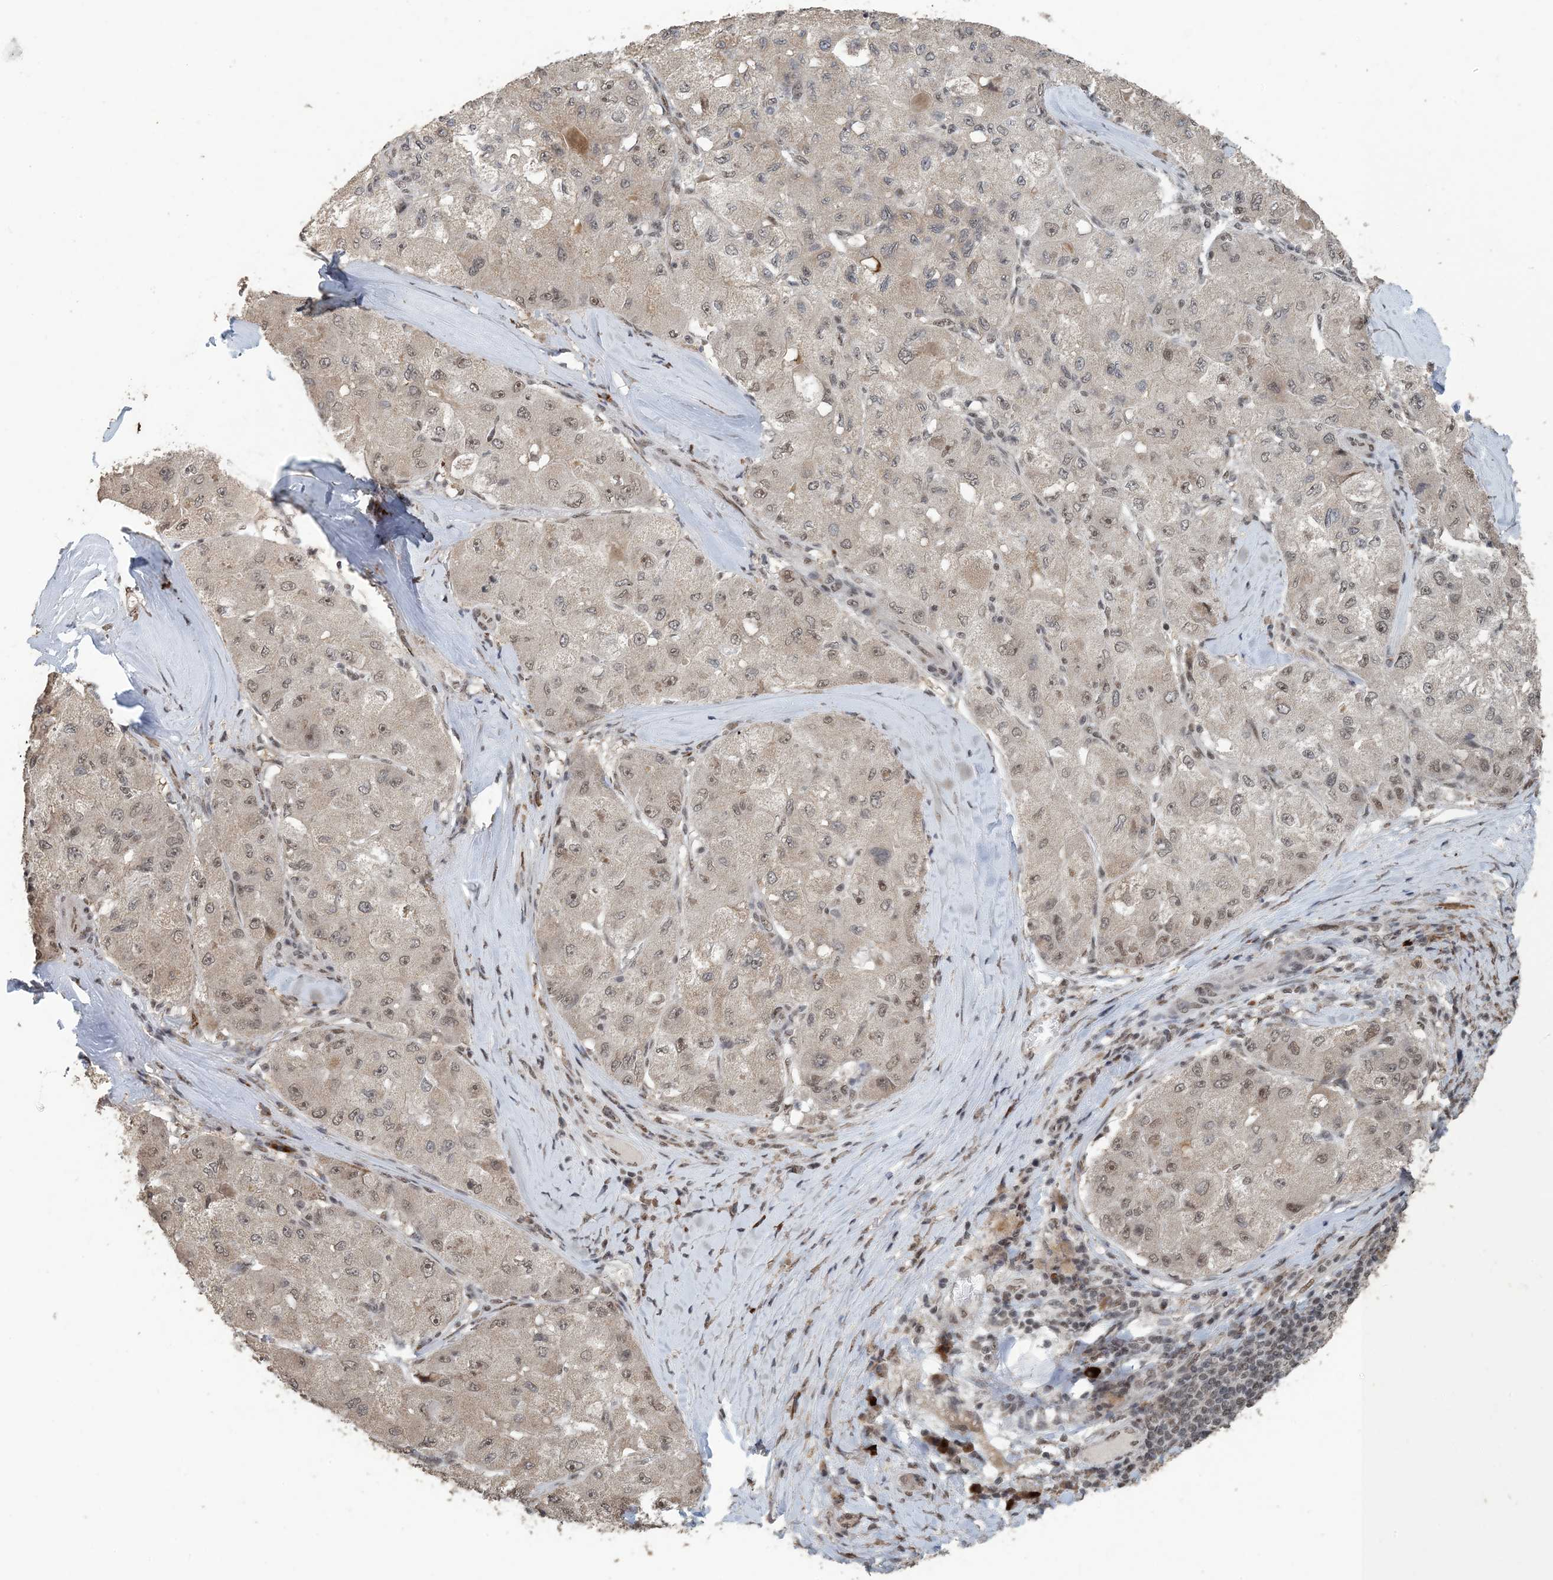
{"staining": {"intensity": "weak", "quantity": "<25%", "location": "nuclear"}, "tissue": "liver cancer", "cell_type": "Tumor cells", "image_type": "cancer", "snomed": [{"axis": "morphology", "description": "Carcinoma, Hepatocellular, NOS"}, {"axis": "topography", "description": "Liver"}], "caption": "IHC micrograph of liver cancer (hepatocellular carcinoma) stained for a protein (brown), which shows no positivity in tumor cells.", "gene": "MBD2", "patient": {"sex": "male", "age": 80}}